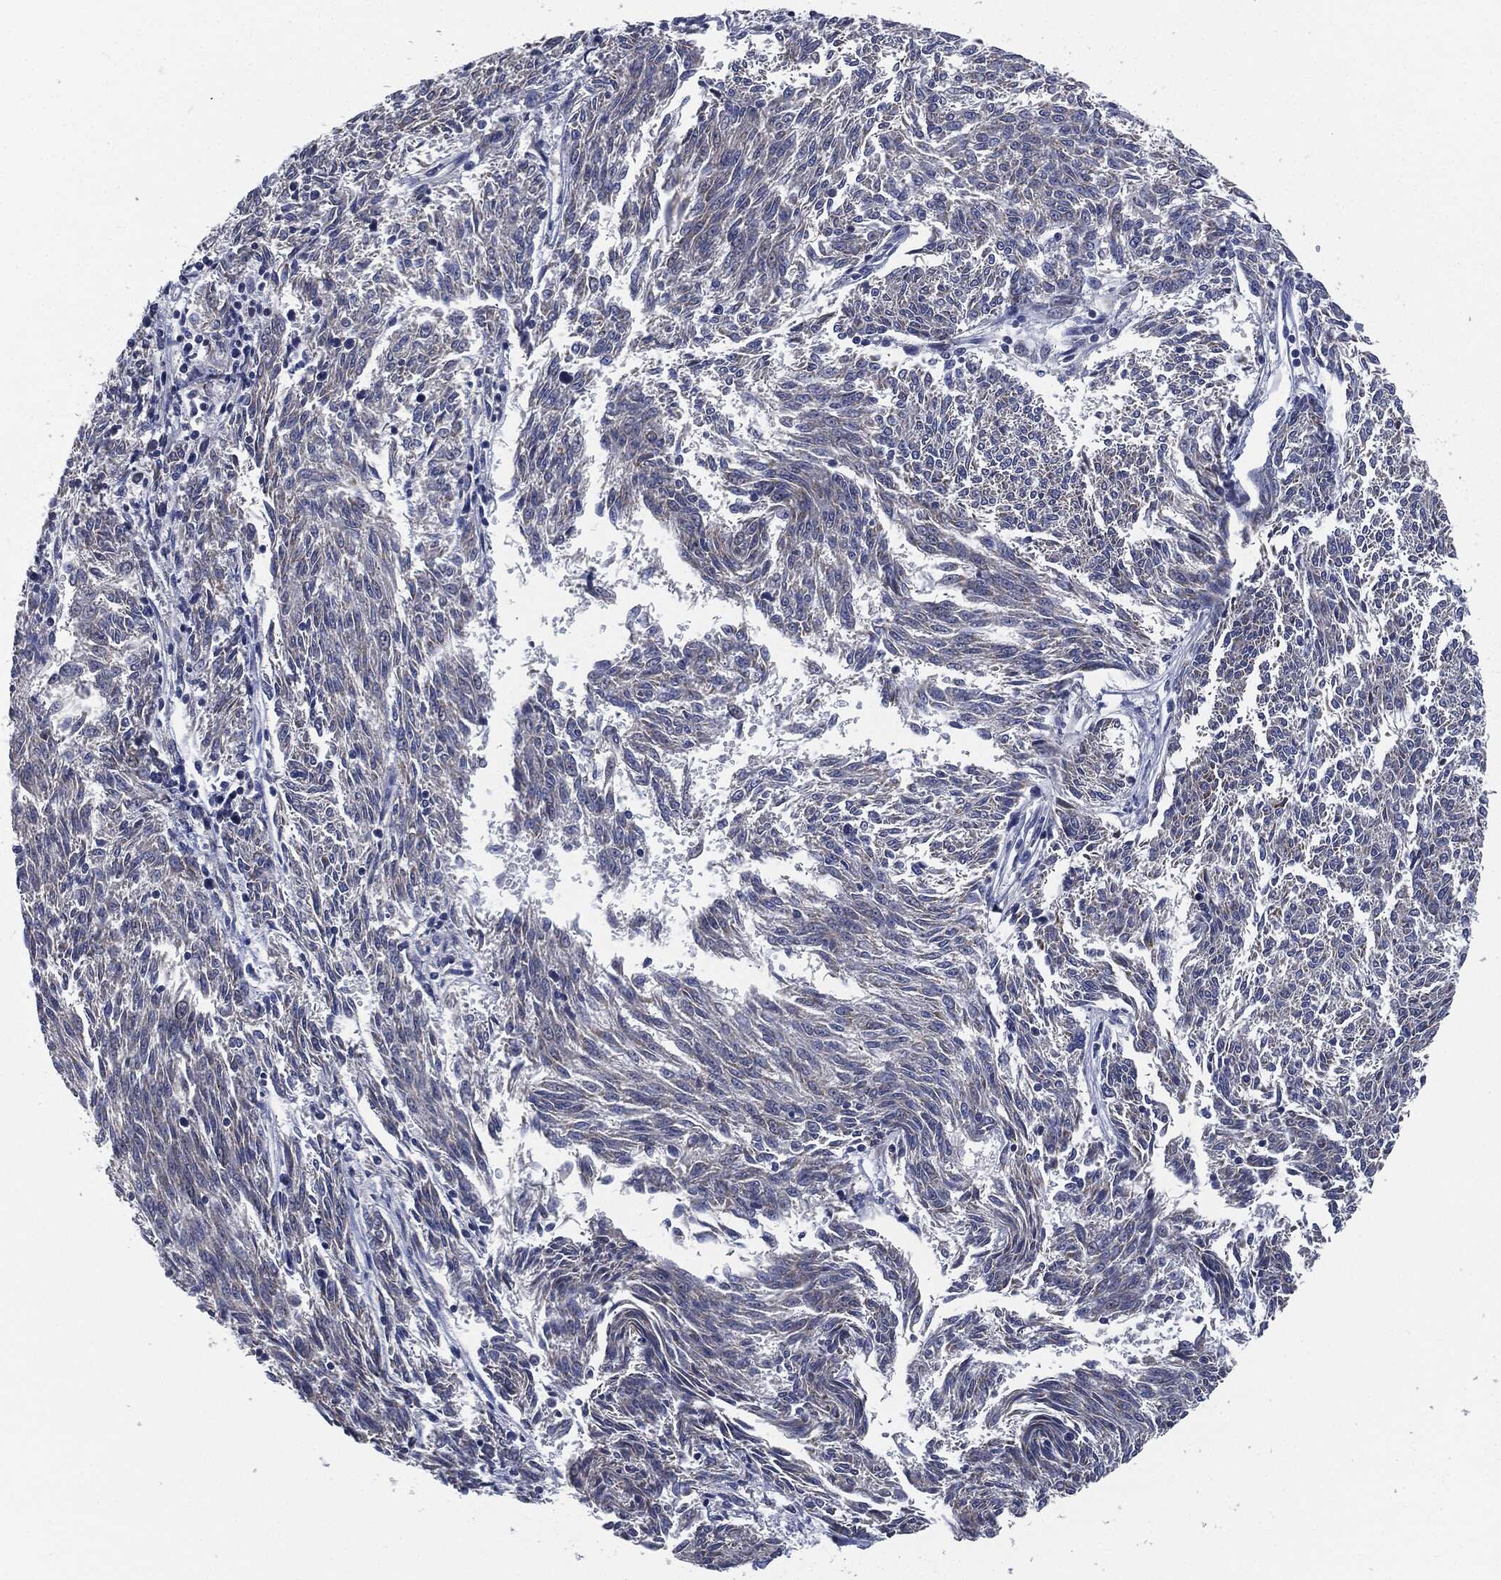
{"staining": {"intensity": "negative", "quantity": "none", "location": "none"}, "tissue": "melanoma", "cell_type": "Tumor cells", "image_type": "cancer", "snomed": [{"axis": "morphology", "description": "Malignant melanoma, NOS"}, {"axis": "topography", "description": "Skin"}], "caption": "Image shows no significant protein positivity in tumor cells of melanoma.", "gene": "SIGLEC9", "patient": {"sex": "female", "age": 72}}